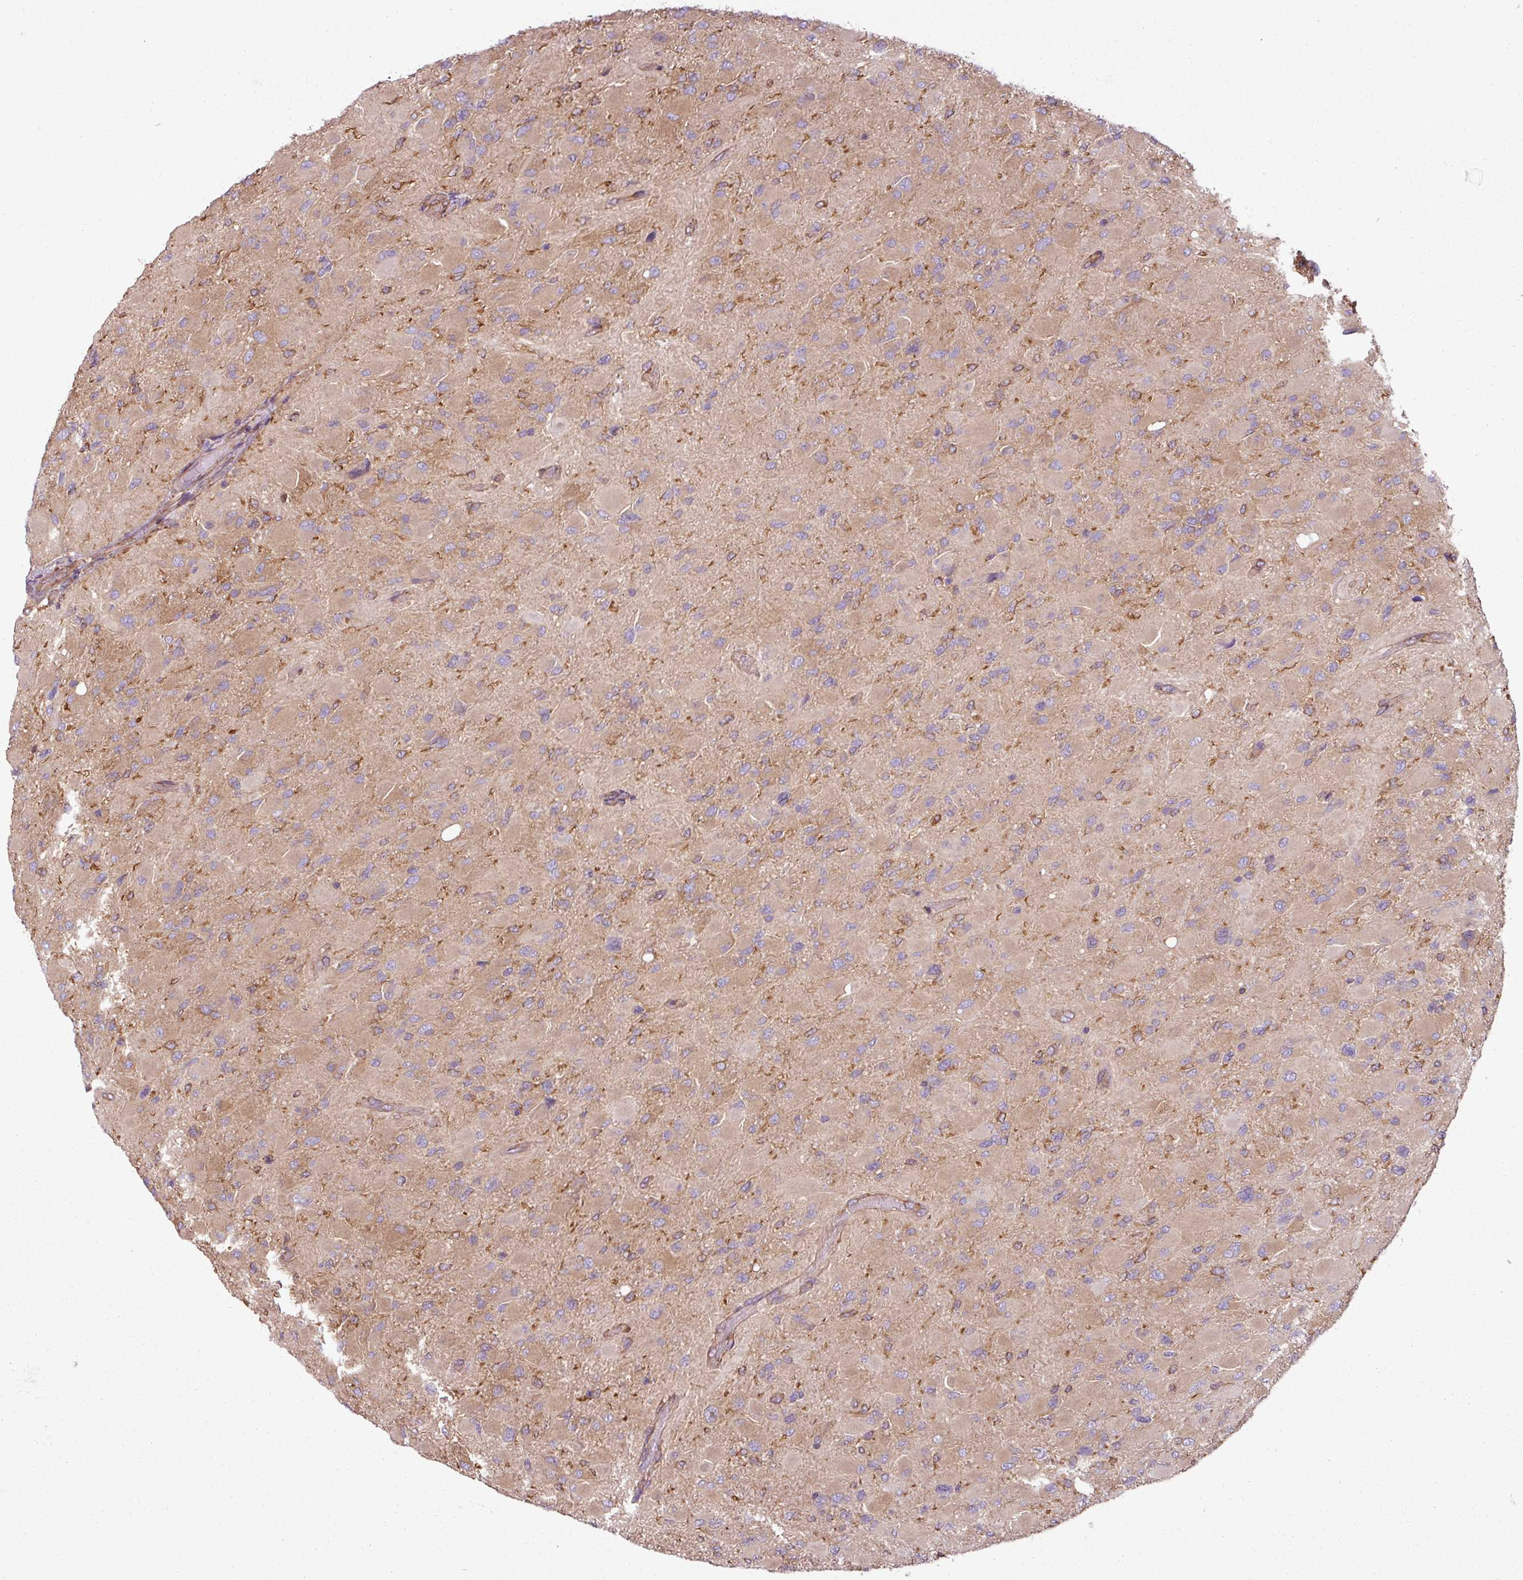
{"staining": {"intensity": "weak", "quantity": "25%-75%", "location": "cytoplasmic/membranous"}, "tissue": "glioma", "cell_type": "Tumor cells", "image_type": "cancer", "snomed": [{"axis": "morphology", "description": "Glioma, malignant, High grade"}, {"axis": "topography", "description": "Cerebral cortex"}], "caption": "A brown stain shows weak cytoplasmic/membranous staining of a protein in human glioma tumor cells.", "gene": "PACSIN2", "patient": {"sex": "female", "age": 36}}